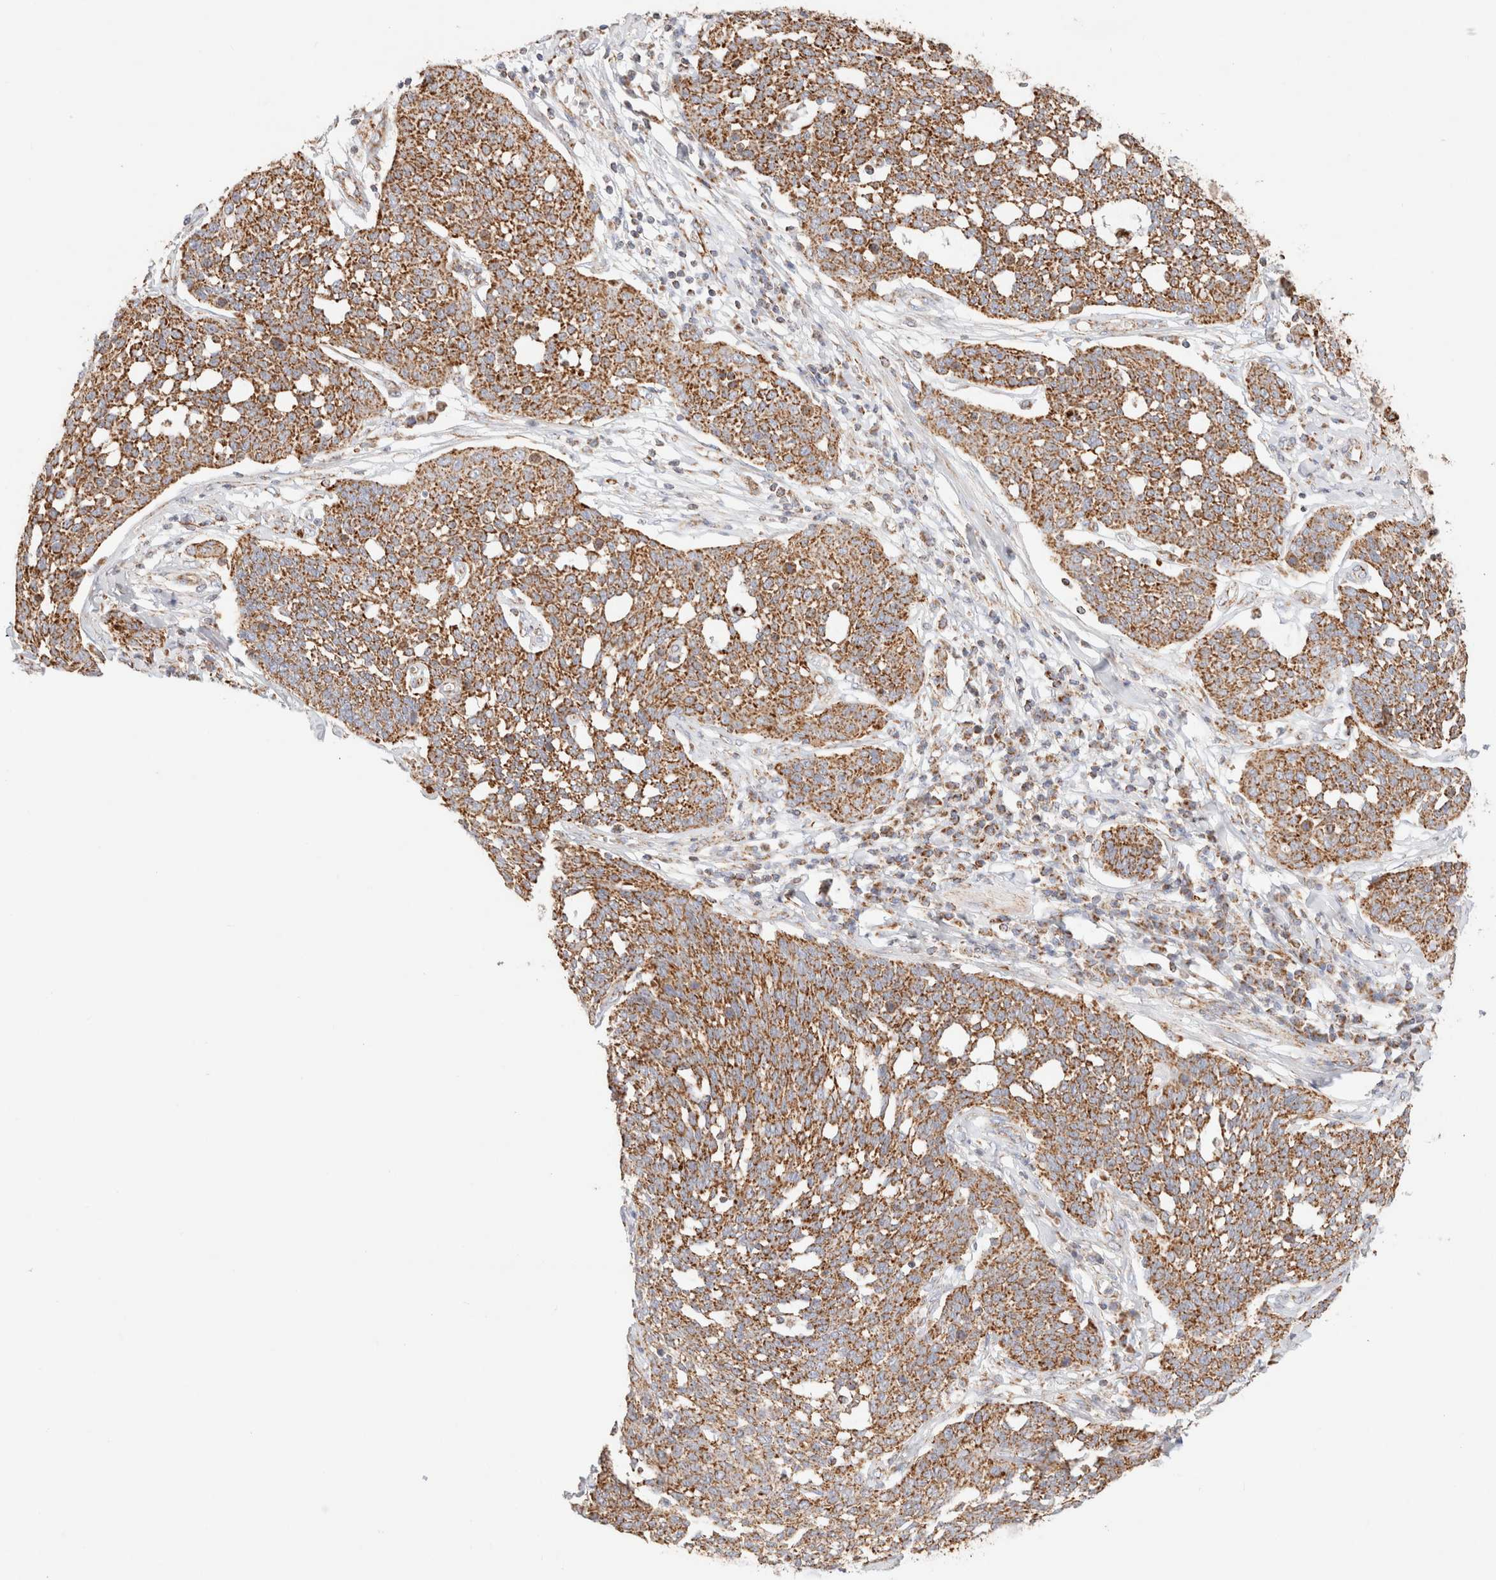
{"staining": {"intensity": "strong", "quantity": ">75%", "location": "cytoplasmic/membranous"}, "tissue": "cervical cancer", "cell_type": "Tumor cells", "image_type": "cancer", "snomed": [{"axis": "morphology", "description": "Squamous cell carcinoma, NOS"}, {"axis": "topography", "description": "Cervix"}], "caption": "Immunohistochemistry (IHC) (DAB) staining of squamous cell carcinoma (cervical) shows strong cytoplasmic/membranous protein positivity in about >75% of tumor cells.", "gene": "PHB2", "patient": {"sex": "female", "age": 34}}